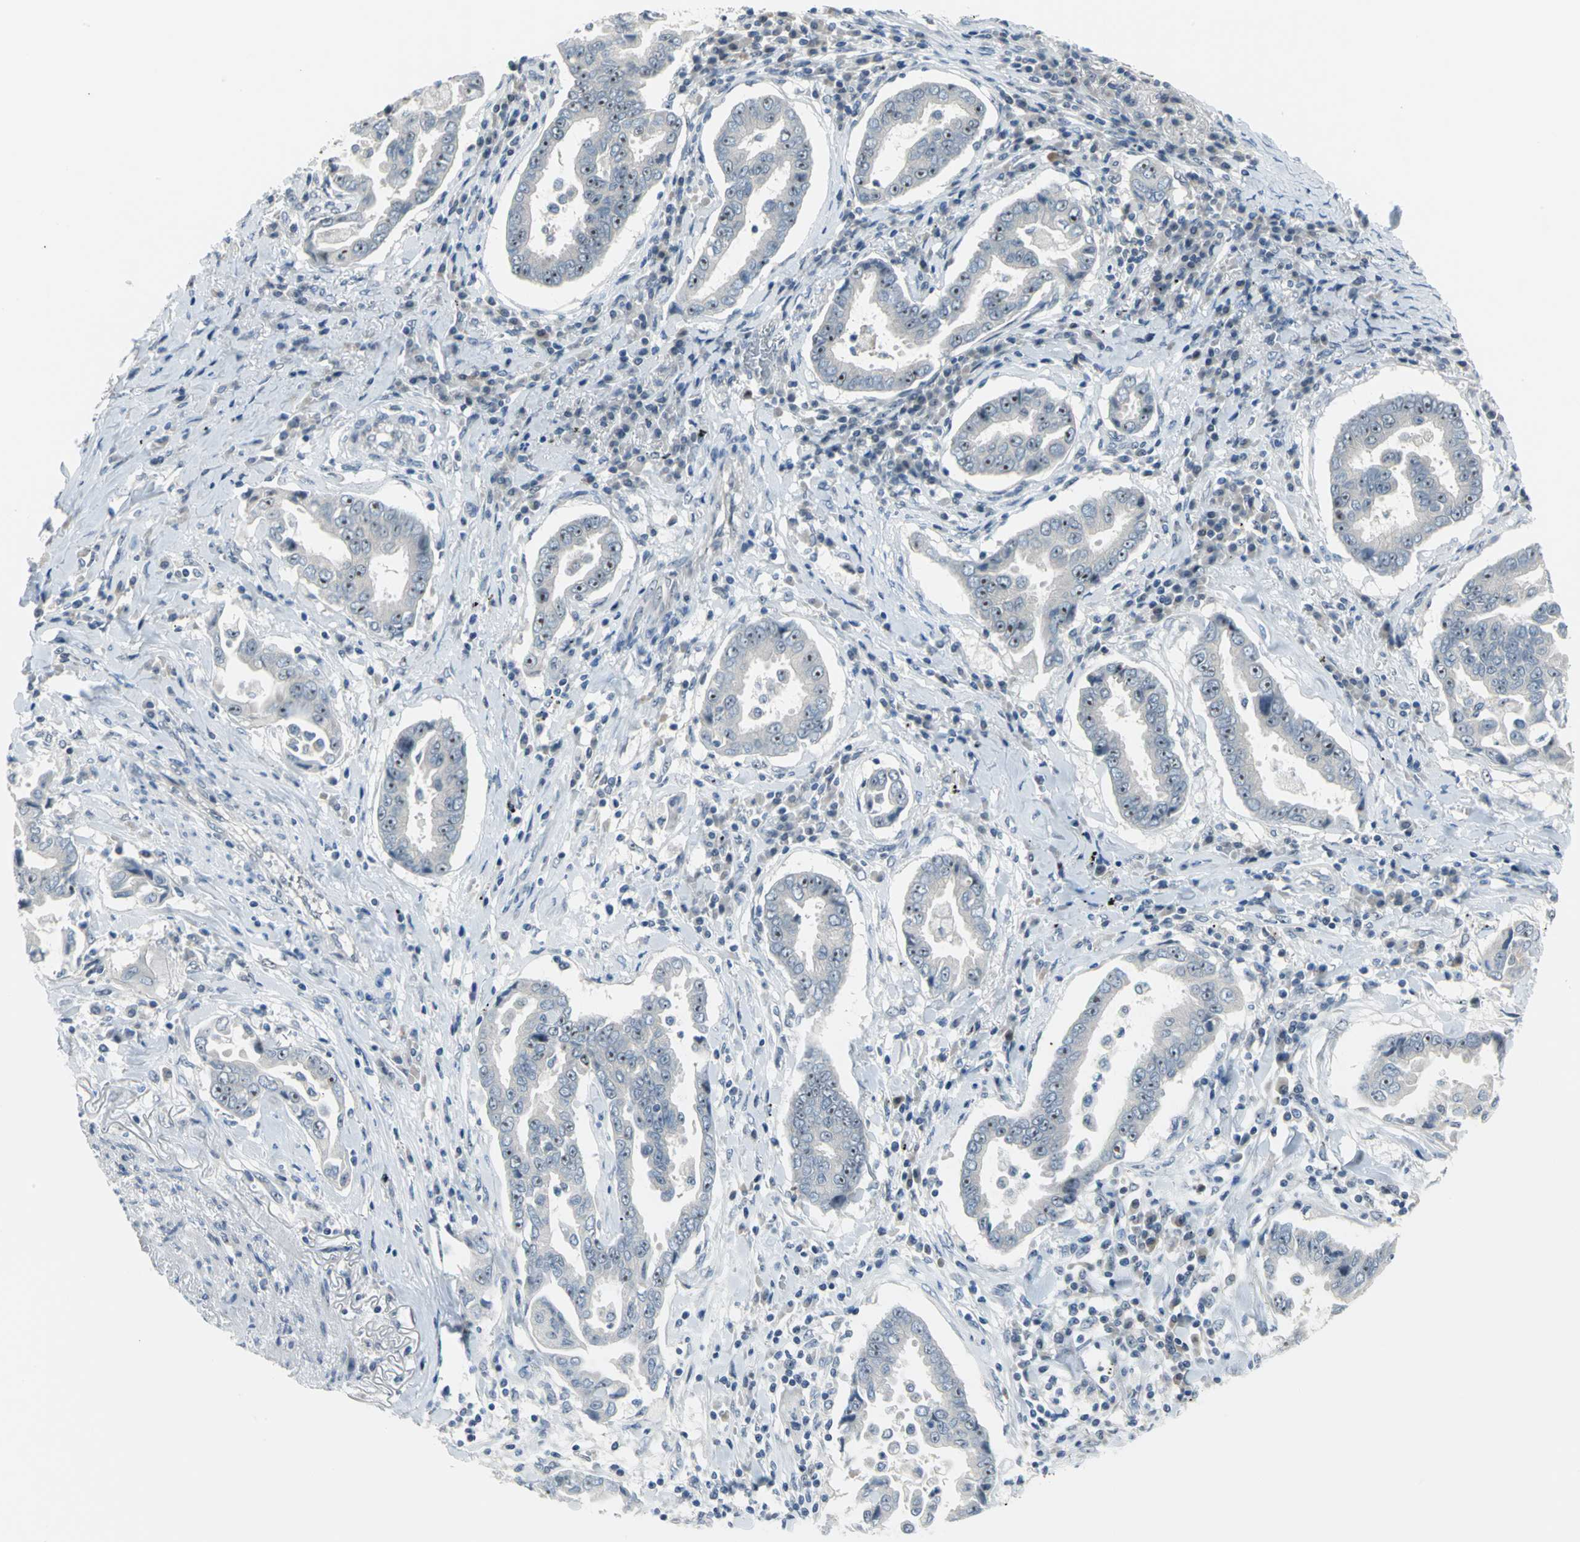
{"staining": {"intensity": "strong", "quantity": ">75%", "location": "nuclear"}, "tissue": "lung cancer", "cell_type": "Tumor cells", "image_type": "cancer", "snomed": [{"axis": "morphology", "description": "Normal tissue, NOS"}, {"axis": "morphology", "description": "Inflammation, NOS"}, {"axis": "morphology", "description": "Adenocarcinoma, NOS"}, {"axis": "topography", "description": "Lung"}], "caption": "Lung adenocarcinoma stained for a protein displays strong nuclear positivity in tumor cells. (Brightfield microscopy of DAB IHC at high magnification).", "gene": "MYBBP1A", "patient": {"sex": "female", "age": 64}}